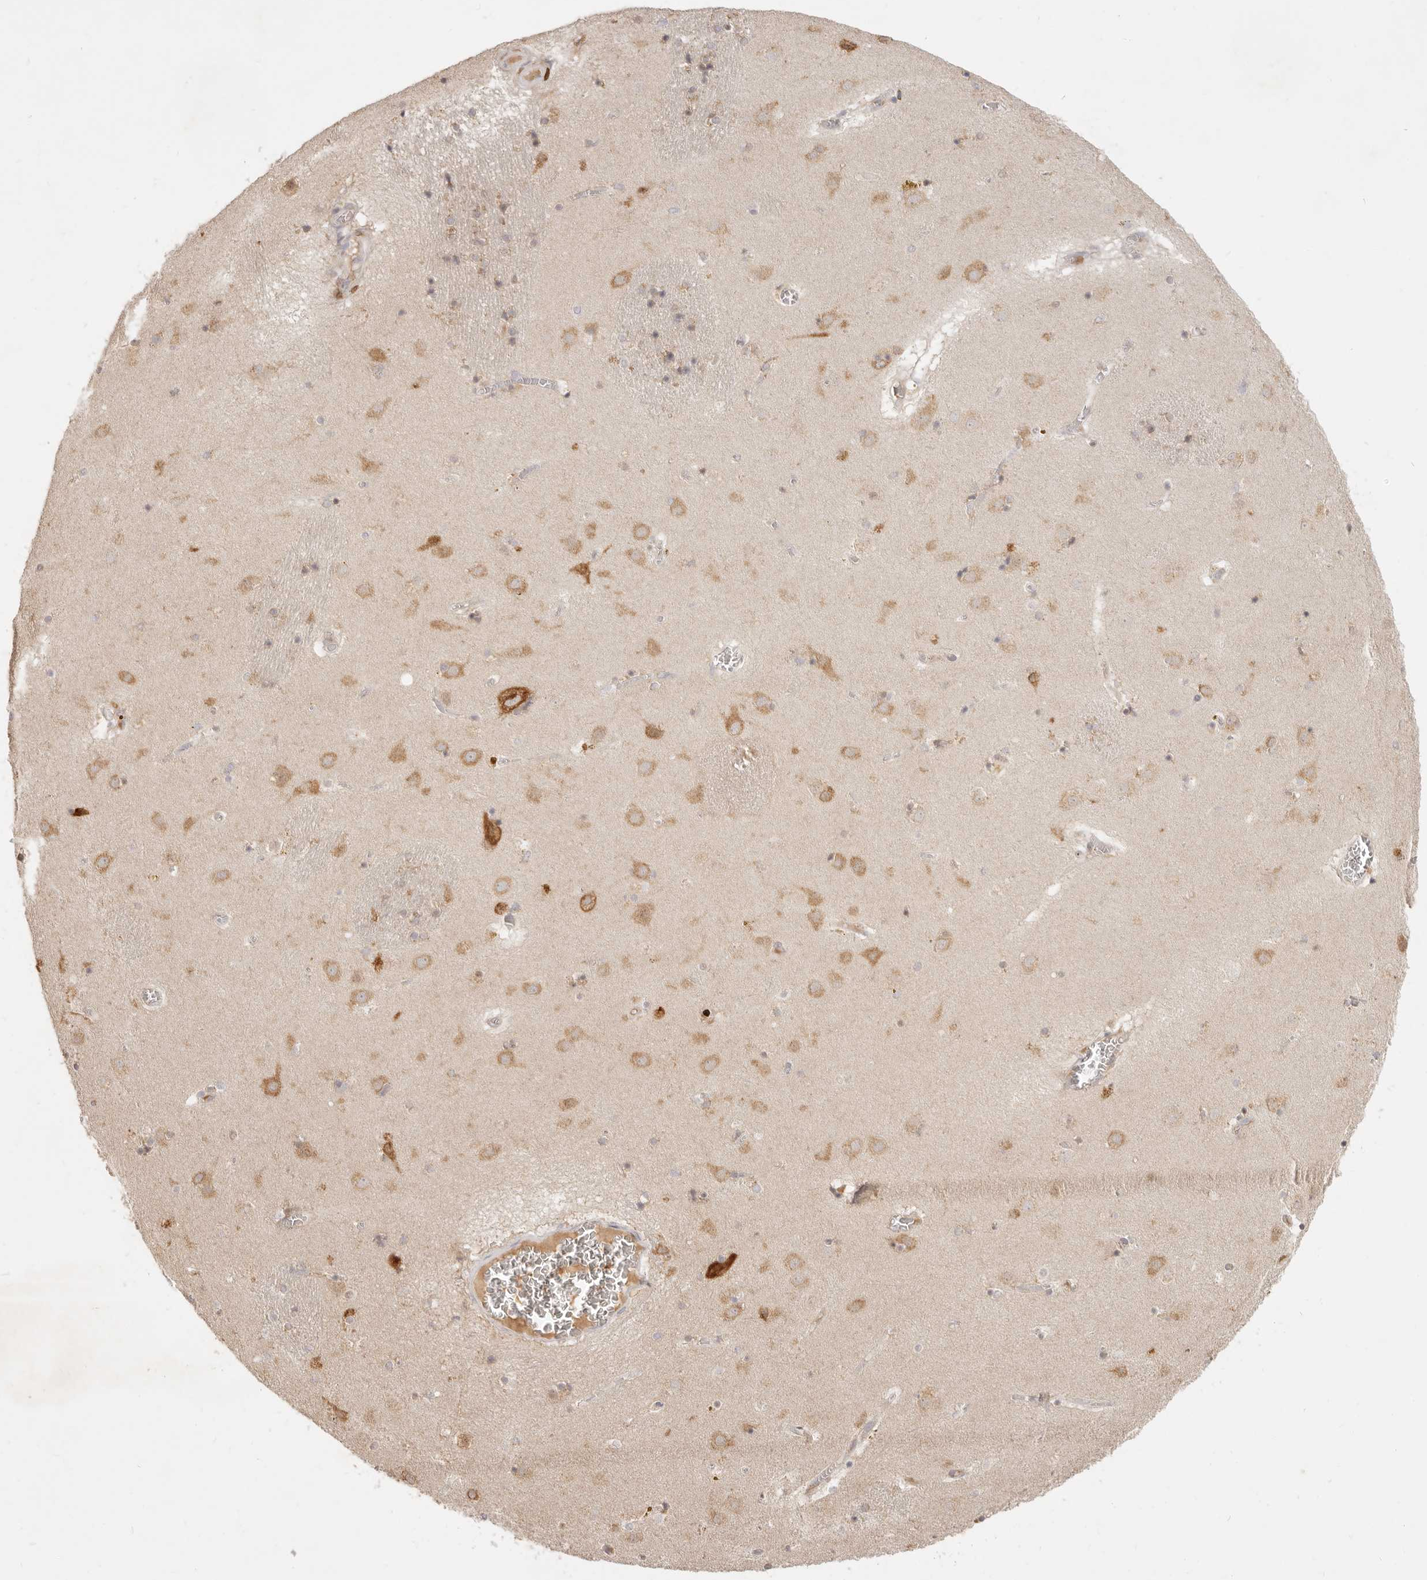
{"staining": {"intensity": "moderate", "quantity": "<25%", "location": "cytoplasmic/membranous"}, "tissue": "caudate", "cell_type": "Glial cells", "image_type": "normal", "snomed": [{"axis": "morphology", "description": "Normal tissue, NOS"}, {"axis": "topography", "description": "Lateral ventricle wall"}], "caption": "This is an image of immunohistochemistry staining of unremarkable caudate, which shows moderate staining in the cytoplasmic/membranous of glial cells.", "gene": "PABPC4", "patient": {"sex": "male", "age": 70}}